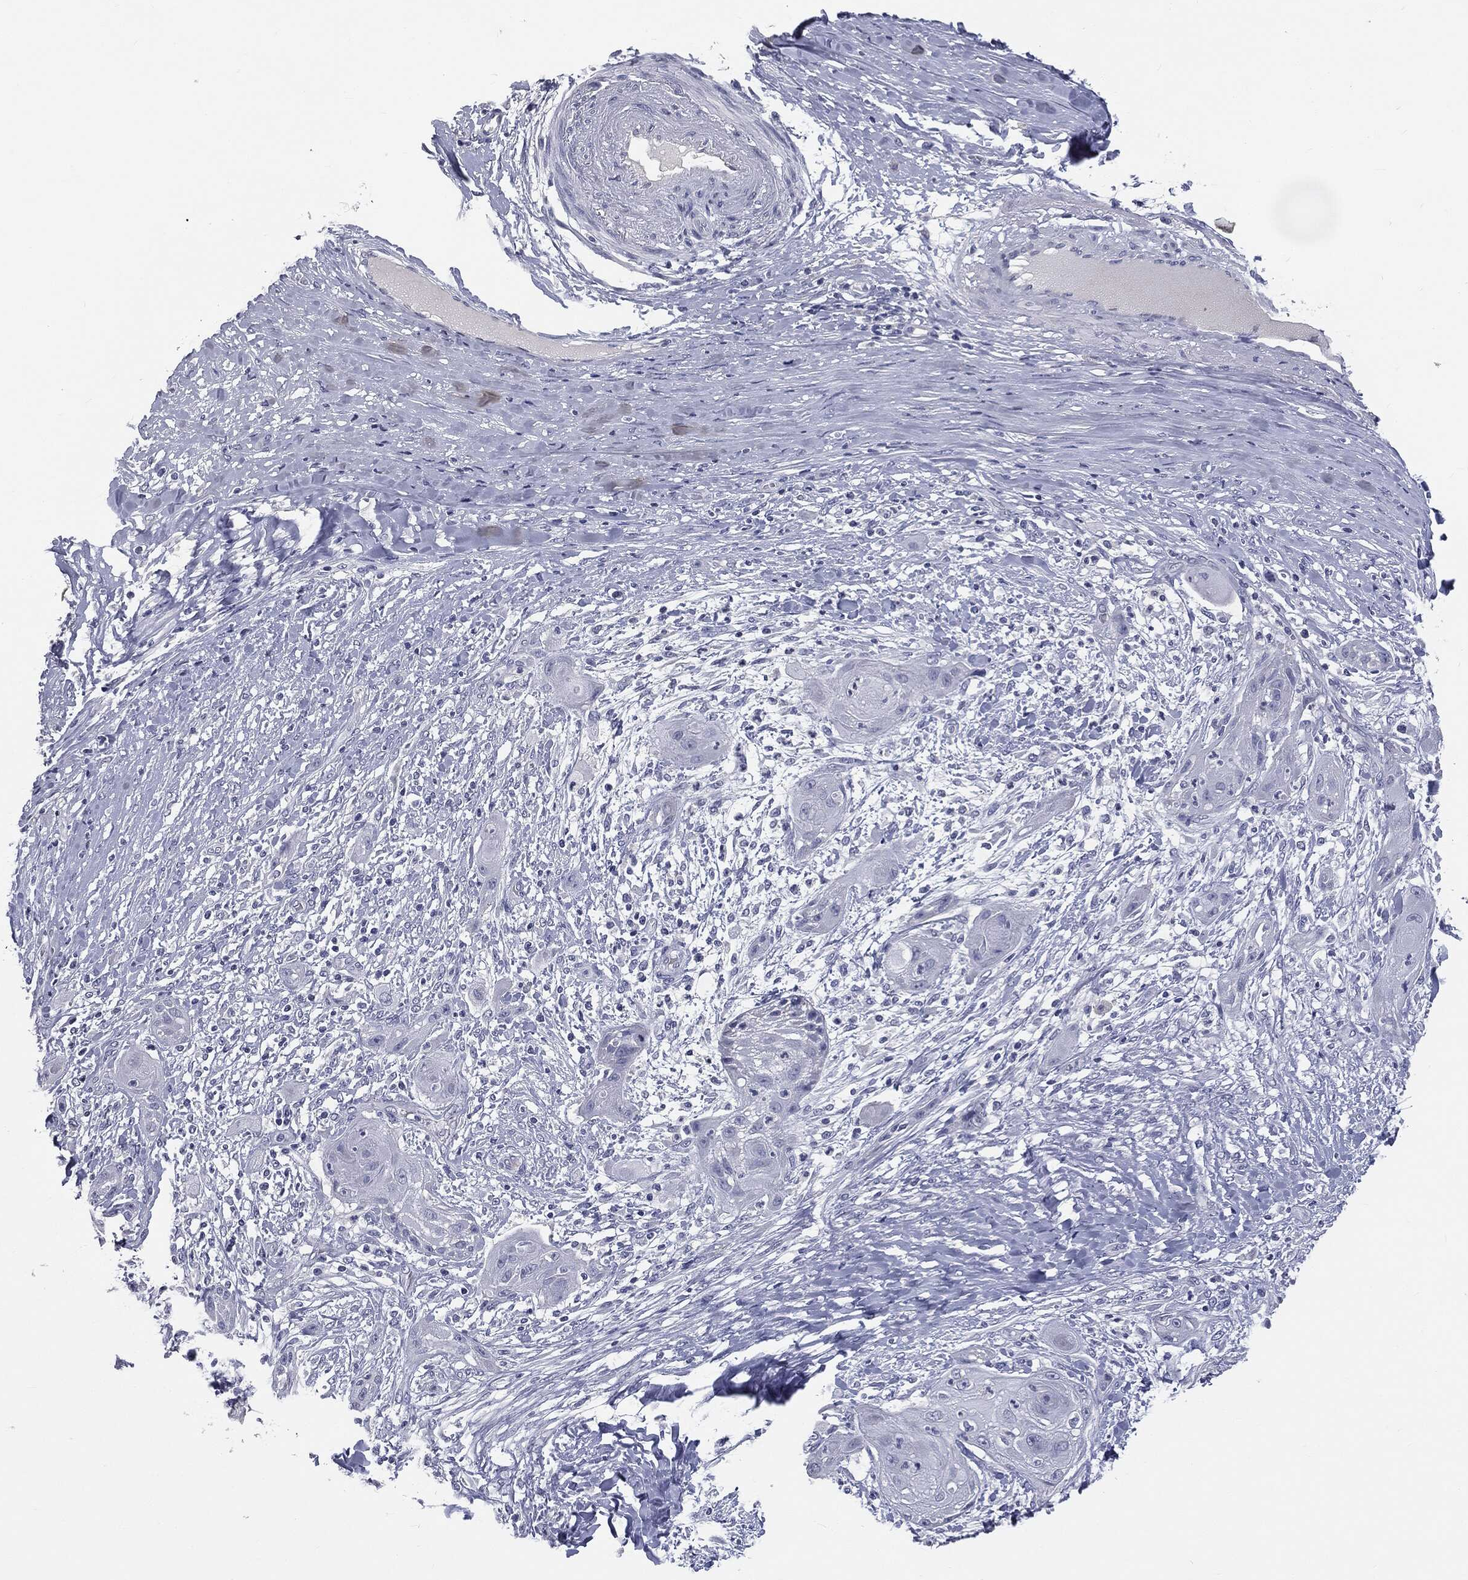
{"staining": {"intensity": "negative", "quantity": "none", "location": "none"}, "tissue": "skin cancer", "cell_type": "Tumor cells", "image_type": "cancer", "snomed": [{"axis": "morphology", "description": "Squamous cell carcinoma, NOS"}, {"axis": "topography", "description": "Skin"}], "caption": "DAB (3,3'-diaminobenzidine) immunohistochemical staining of human skin squamous cell carcinoma exhibits no significant positivity in tumor cells.", "gene": "AFP", "patient": {"sex": "male", "age": 62}}